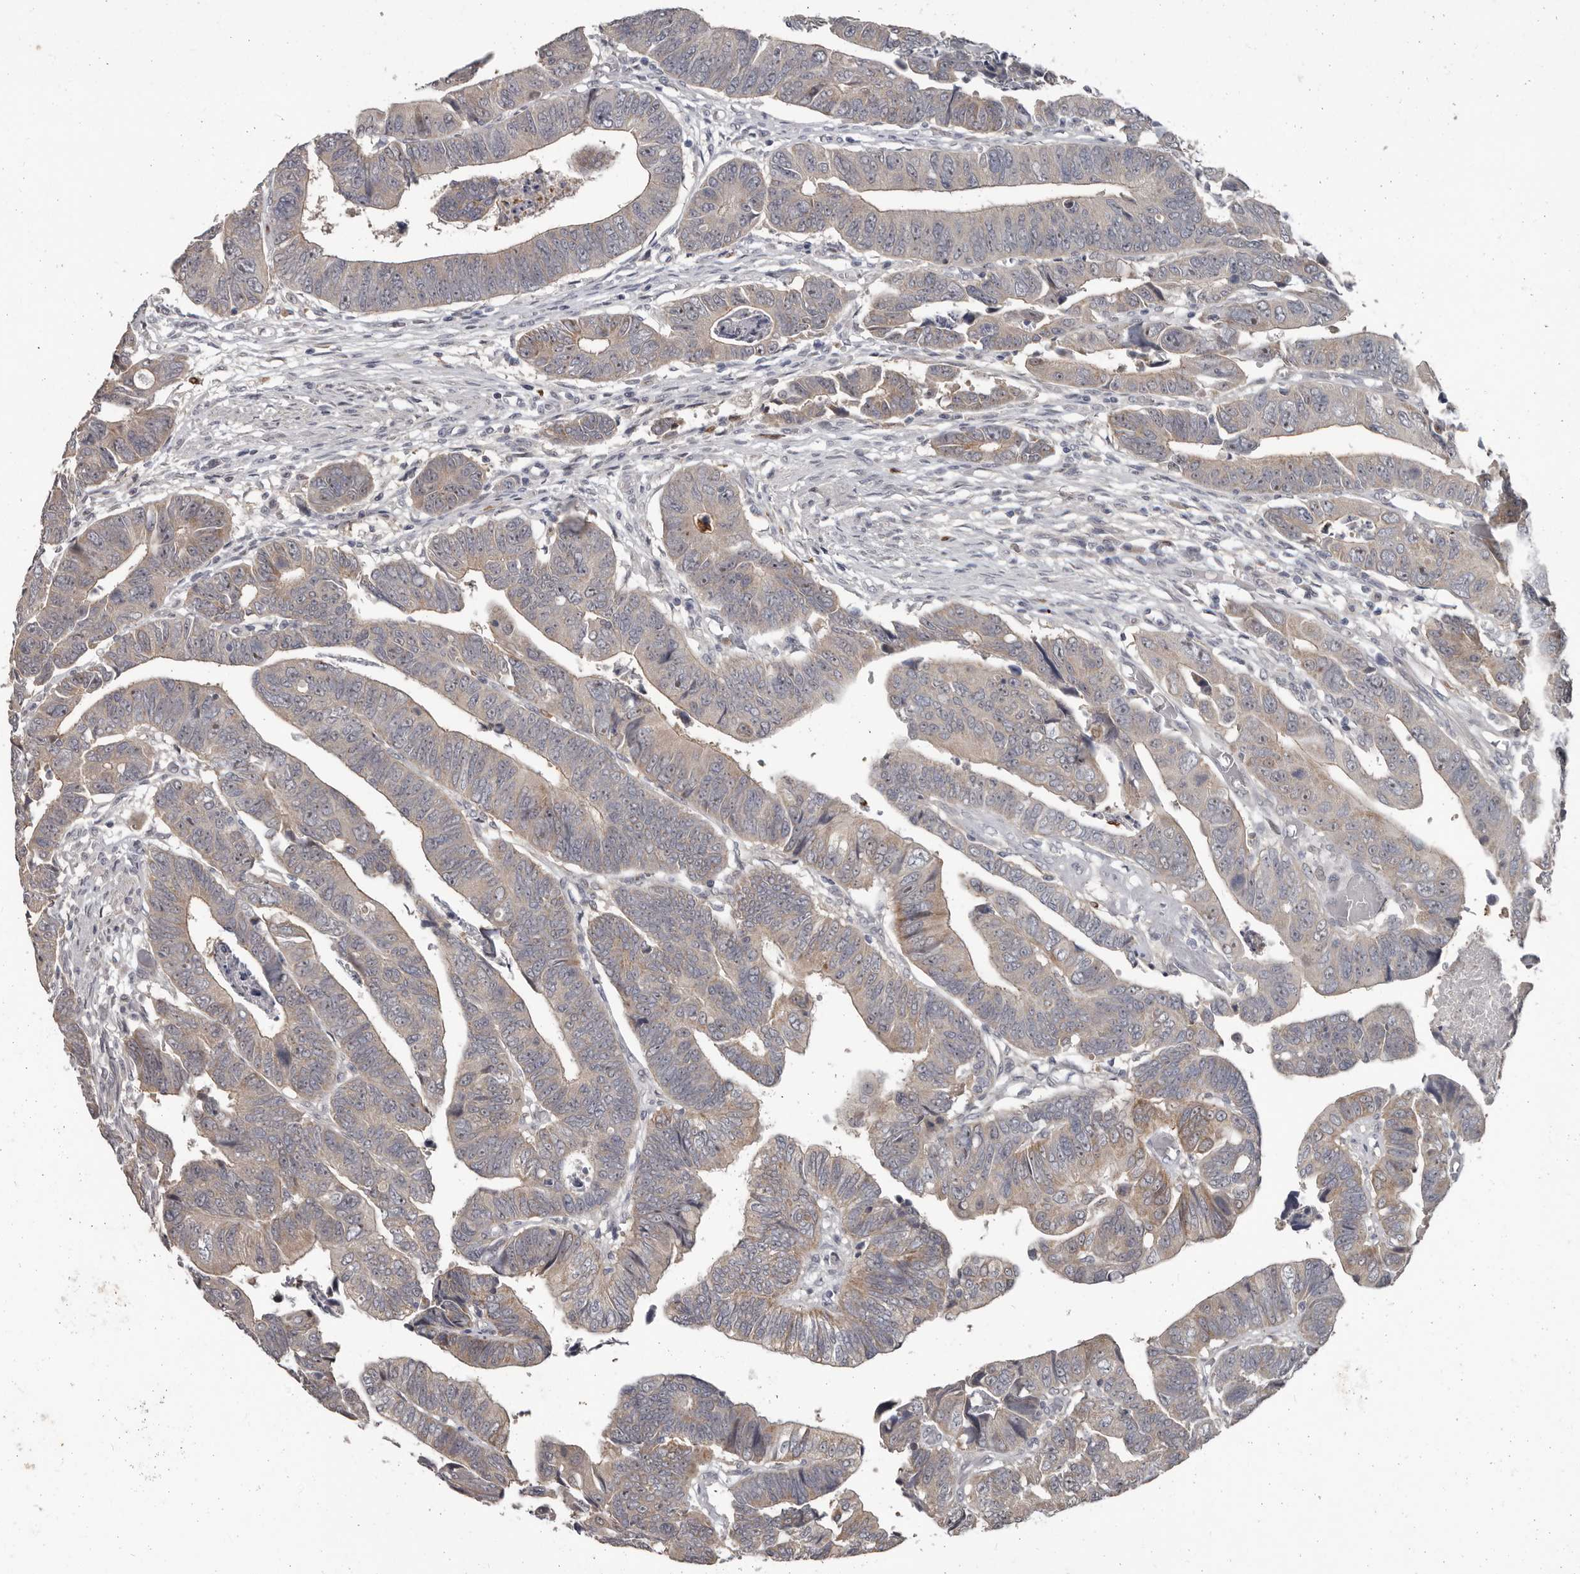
{"staining": {"intensity": "moderate", "quantity": "<25%", "location": "cytoplasmic/membranous"}, "tissue": "colorectal cancer", "cell_type": "Tumor cells", "image_type": "cancer", "snomed": [{"axis": "morphology", "description": "Adenocarcinoma, NOS"}, {"axis": "topography", "description": "Rectum"}], "caption": "Tumor cells display moderate cytoplasmic/membranous staining in about <25% of cells in colorectal cancer (adenocarcinoma).", "gene": "GPR157", "patient": {"sex": "female", "age": 65}}